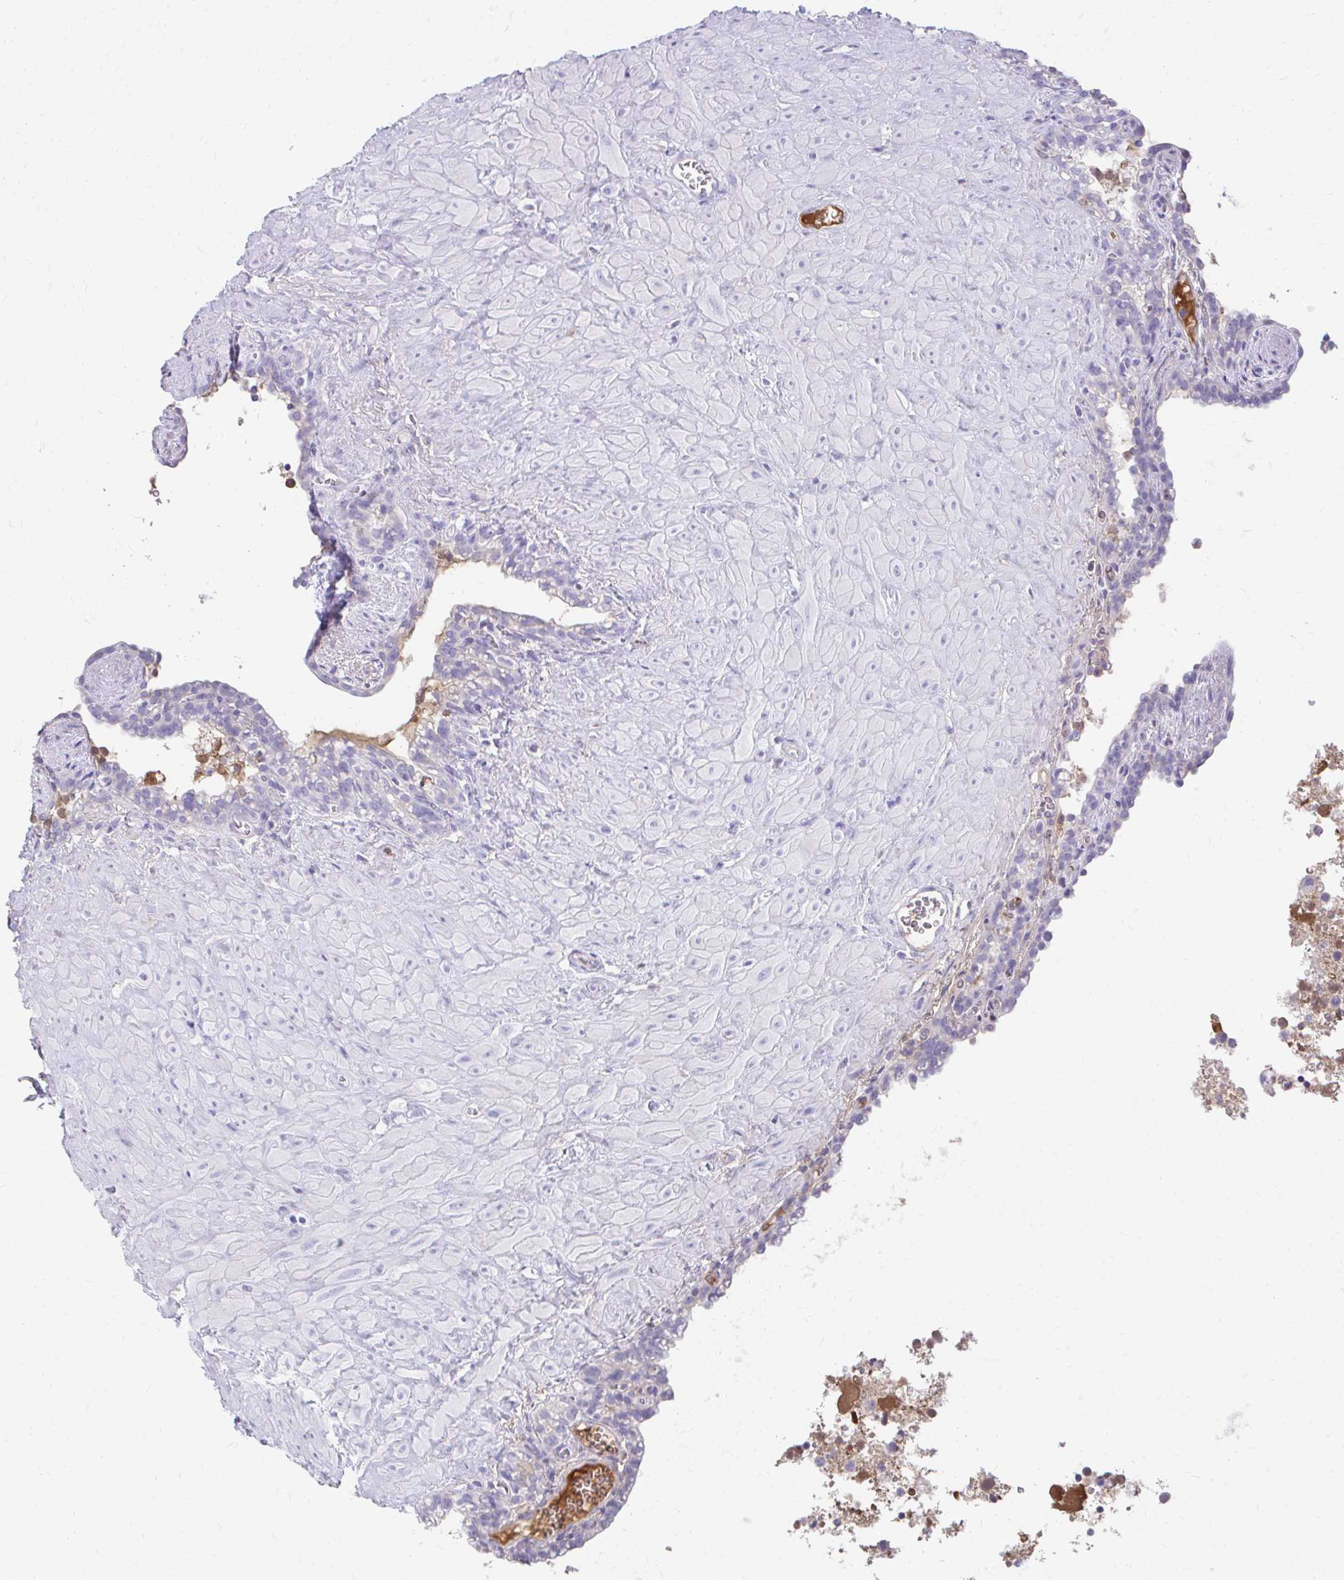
{"staining": {"intensity": "negative", "quantity": "none", "location": "none"}, "tissue": "seminal vesicle", "cell_type": "Glandular cells", "image_type": "normal", "snomed": [{"axis": "morphology", "description": "Normal tissue, NOS"}, {"axis": "topography", "description": "Seminal veicle"}], "caption": "Glandular cells show no significant expression in unremarkable seminal vesicle. (IHC, brightfield microscopy, high magnification).", "gene": "CFH", "patient": {"sex": "male", "age": 76}}